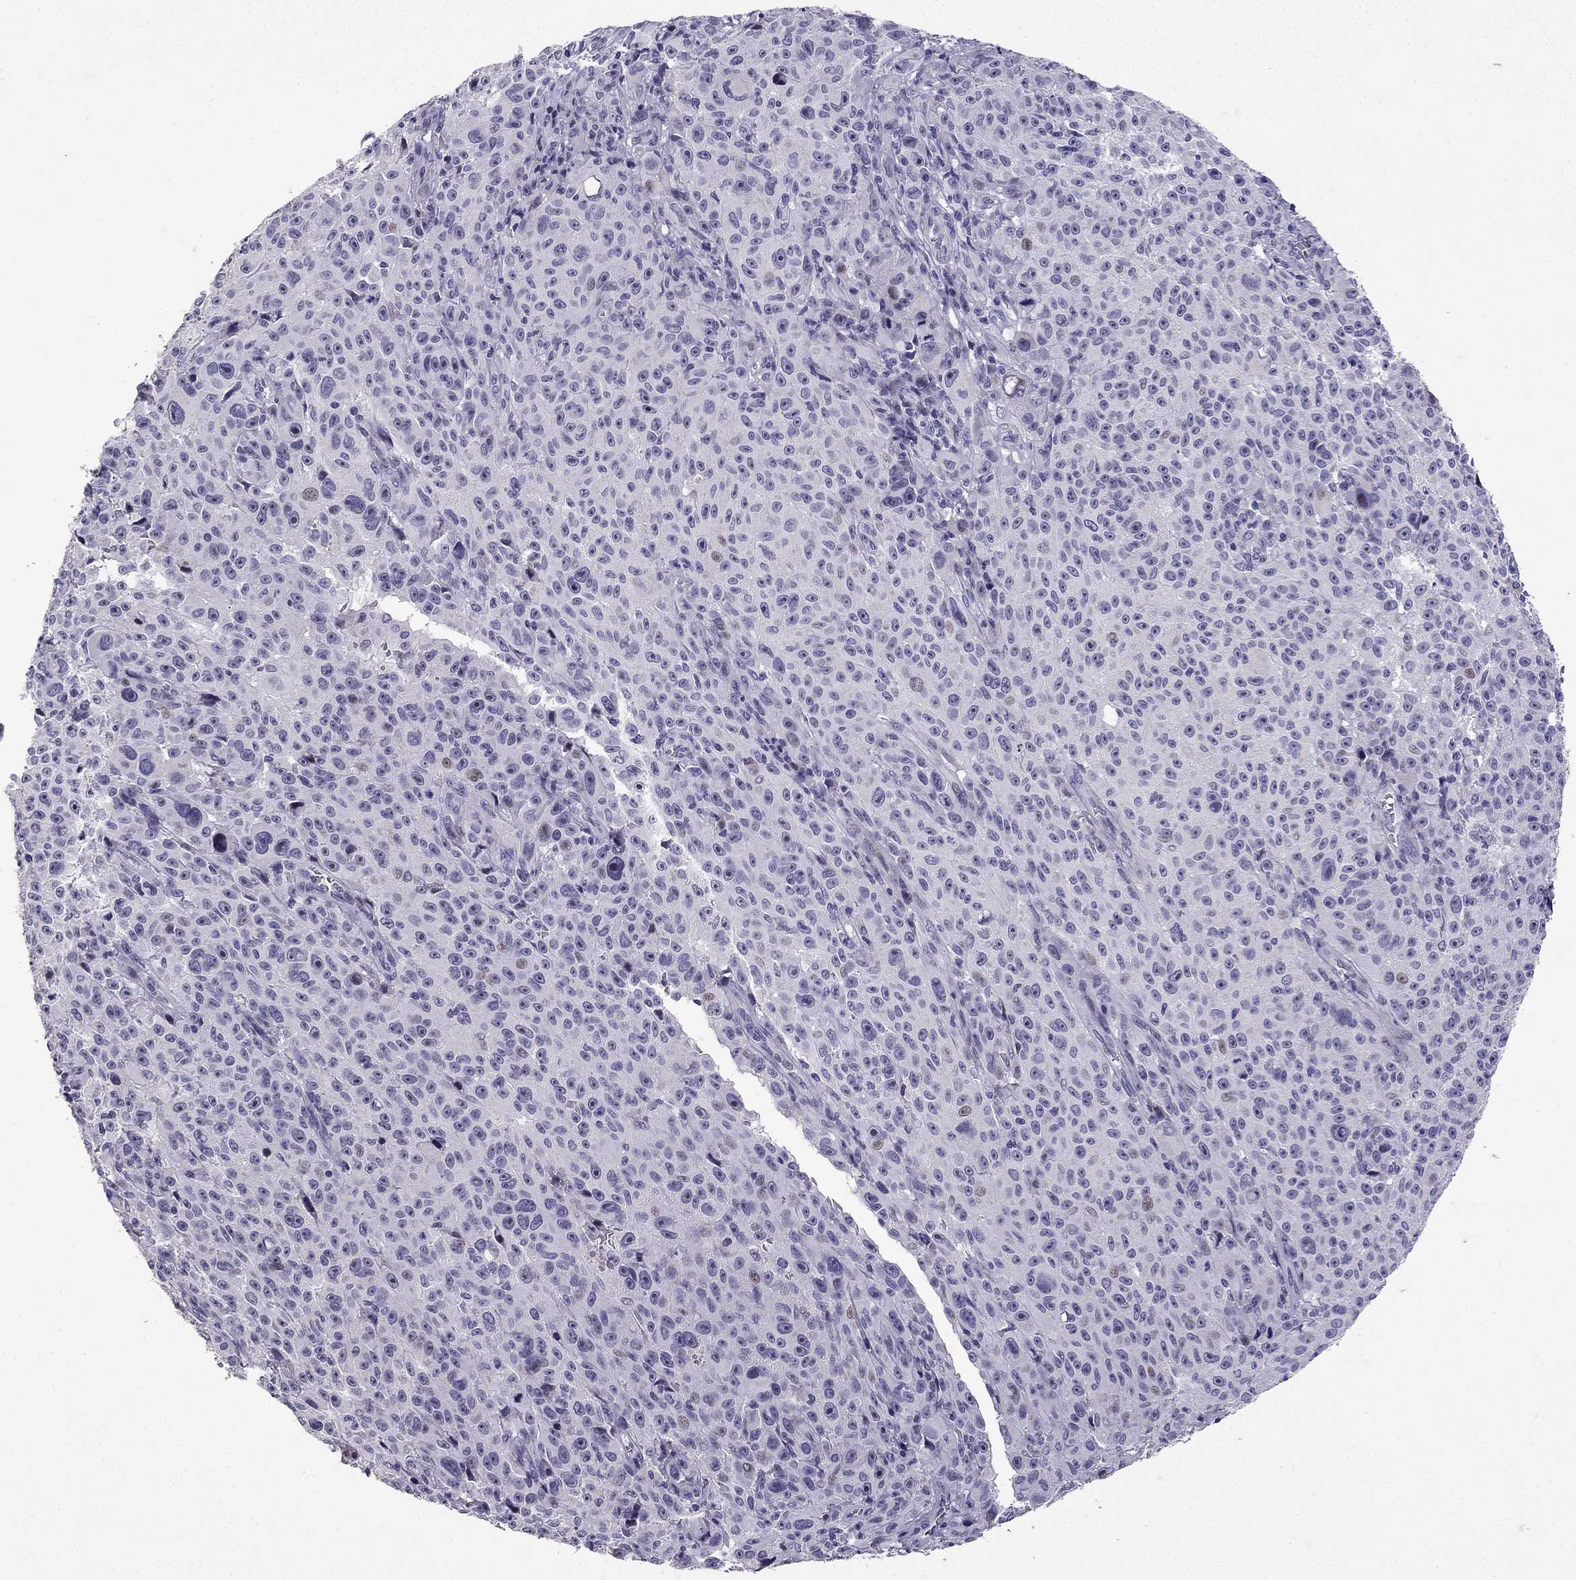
{"staining": {"intensity": "negative", "quantity": "none", "location": "none"}, "tissue": "melanoma", "cell_type": "Tumor cells", "image_type": "cancer", "snomed": [{"axis": "morphology", "description": "Malignant melanoma, NOS"}, {"axis": "topography", "description": "Skin"}], "caption": "Tumor cells are negative for brown protein staining in malignant melanoma. Nuclei are stained in blue.", "gene": "TTN", "patient": {"sex": "female", "age": 82}}